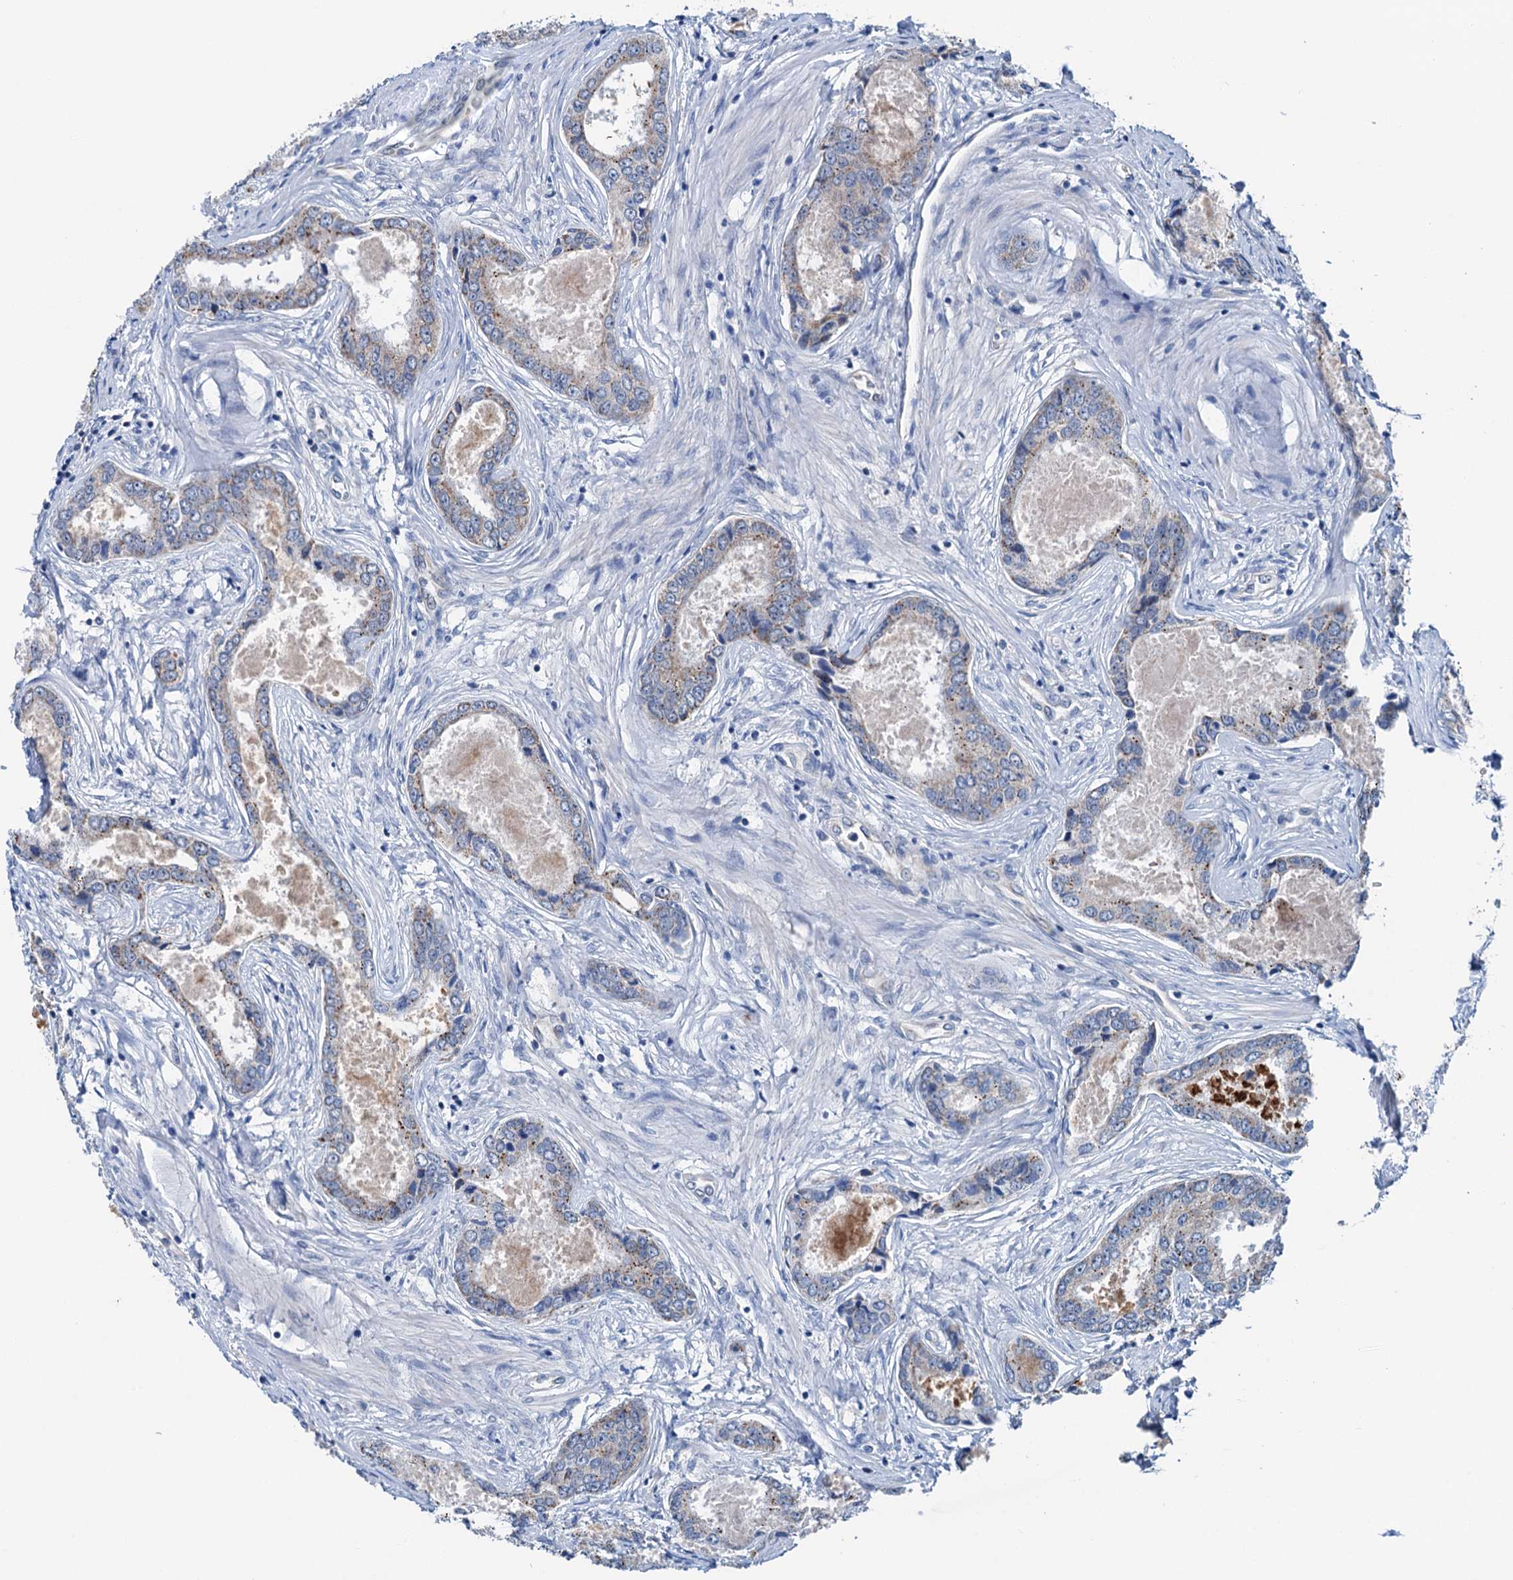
{"staining": {"intensity": "moderate", "quantity": "25%-75%", "location": "cytoplasmic/membranous"}, "tissue": "prostate cancer", "cell_type": "Tumor cells", "image_type": "cancer", "snomed": [{"axis": "morphology", "description": "Adenocarcinoma, Low grade"}, {"axis": "topography", "description": "Prostate"}], "caption": "Immunohistochemical staining of prostate adenocarcinoma (low-grade) exhibits medium levels of moderate cytoplasmic/membranous protein positivity in approximately 25%-75% of tumor cells.", "gene": "ELAC1", "patient": {"sex": "male", "age": 68}}